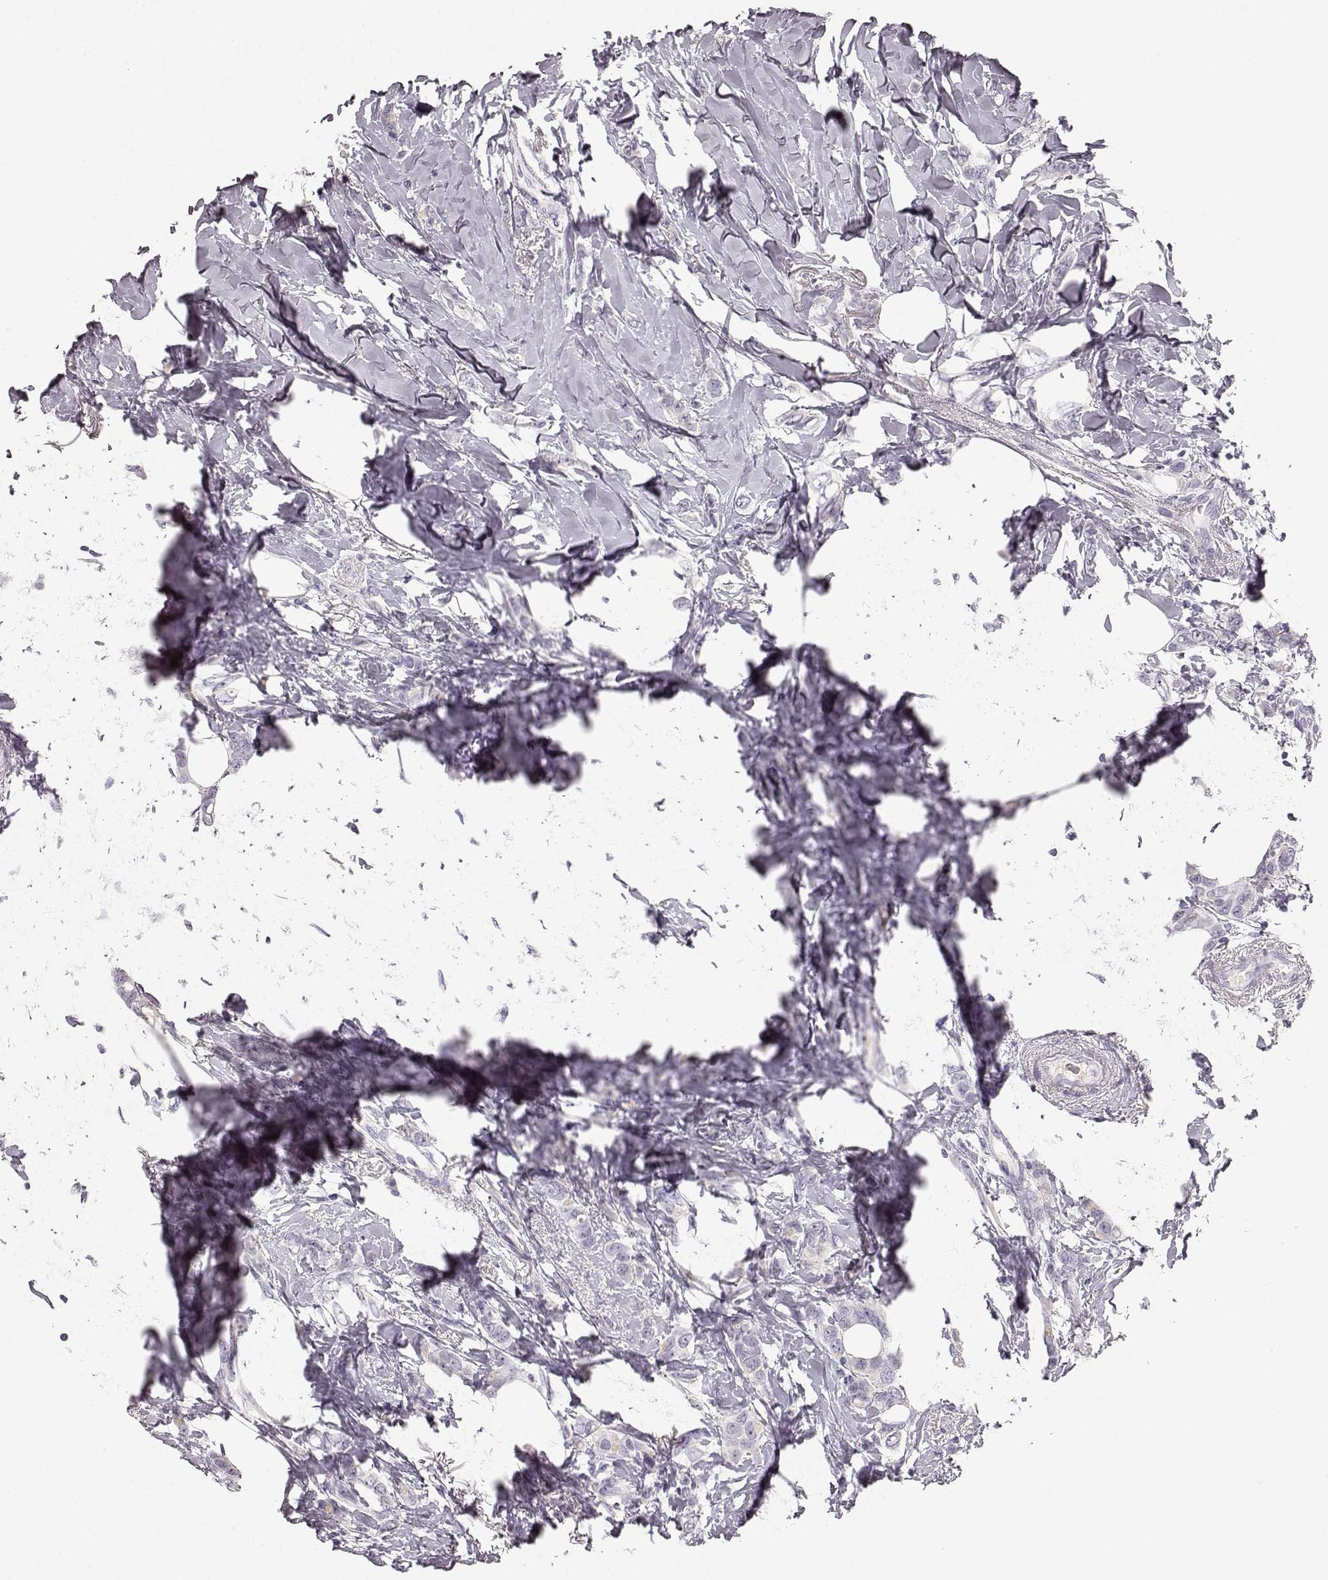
{"staining": {"intensity": "negative", "quantity": "none", "location": "none"}, "tissue": "breast cancer", "cell_type": "Tumor cells", "image_type": "cancer", "snomed": [{"axis": "morphology", "description": "Lobular carcinoma"}, {"axis": "topography", "description": "Breast"}], "caption": "This photomicrograph is of breast lobular carcinoma stained with IHC to label a protein in brown with the nuclei are counter-stained blue. There is no expression in tumor cells. The staining was performed using DAB (3,3'-diaminobenzidine) to visualize the protein expression in brown, while the nuclei were stained in blue with hematoxylin (Magnification: 20x).", "gene": "KIAA0319", "patient": {"sex": "female", "age": 66}}